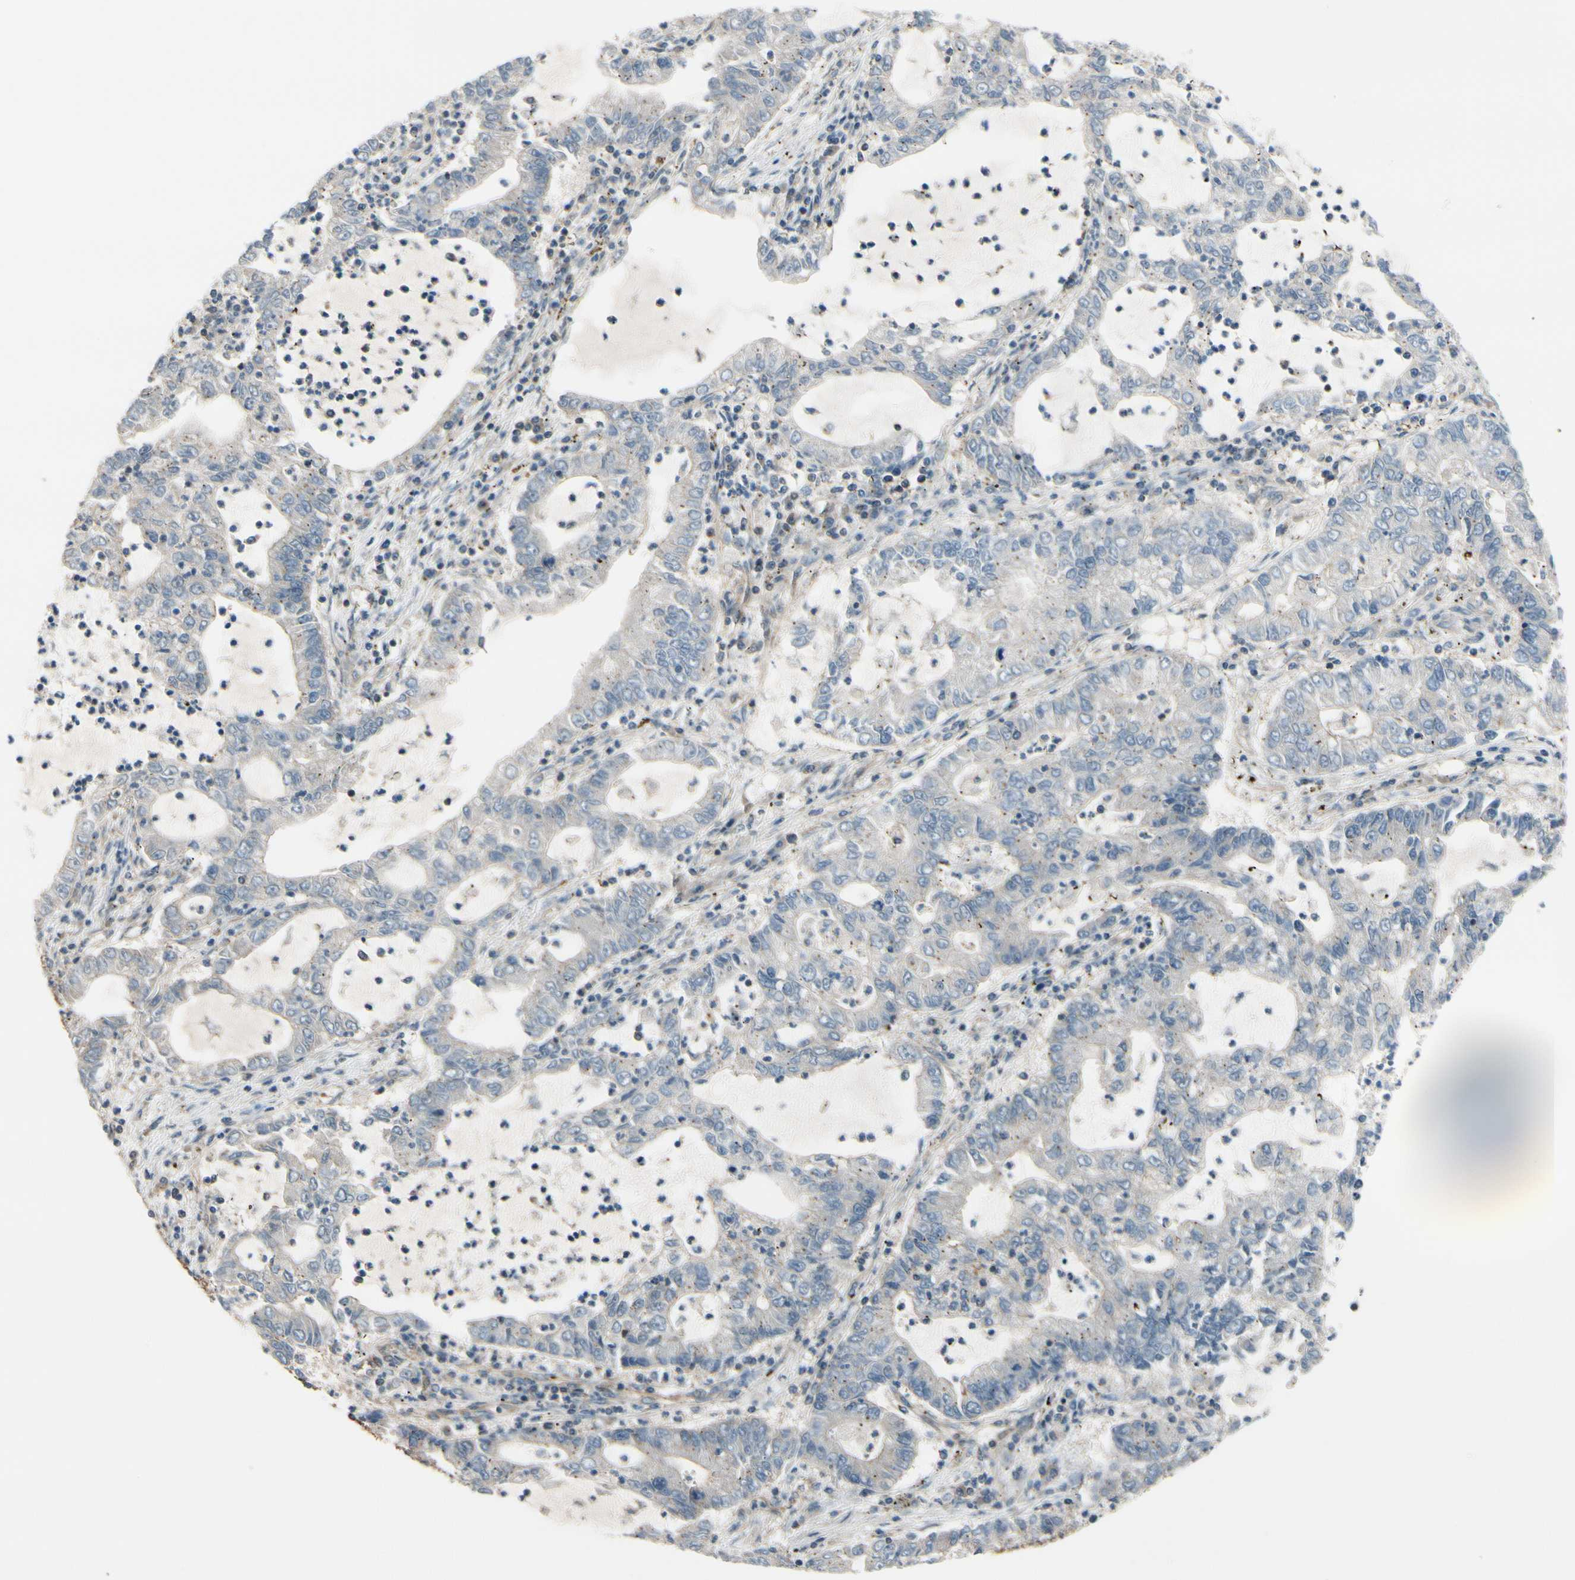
{"staining": {"intensity": "negative", "quantity": "none", "location": "none"}, "tissue": "lung cancer", "cell_type": "Tumor cells", "image_type": "cancer", "snomed": [{"axis": "morphology", "description": "Adenocarcinoma, NOS"}, {"axis": "topography", "description": "Lung"}], "caption": "A high-resolution image shows immunohistochemistry (IHC) staining of lung cancer (adenocarcinoma), which displays no significant expression in tumor cells. (DAB (3,3'-diaminobenzidine) IHC, high magnification).", "gene": "EPS15", "patient": {"sex": "female", "age": 51}}